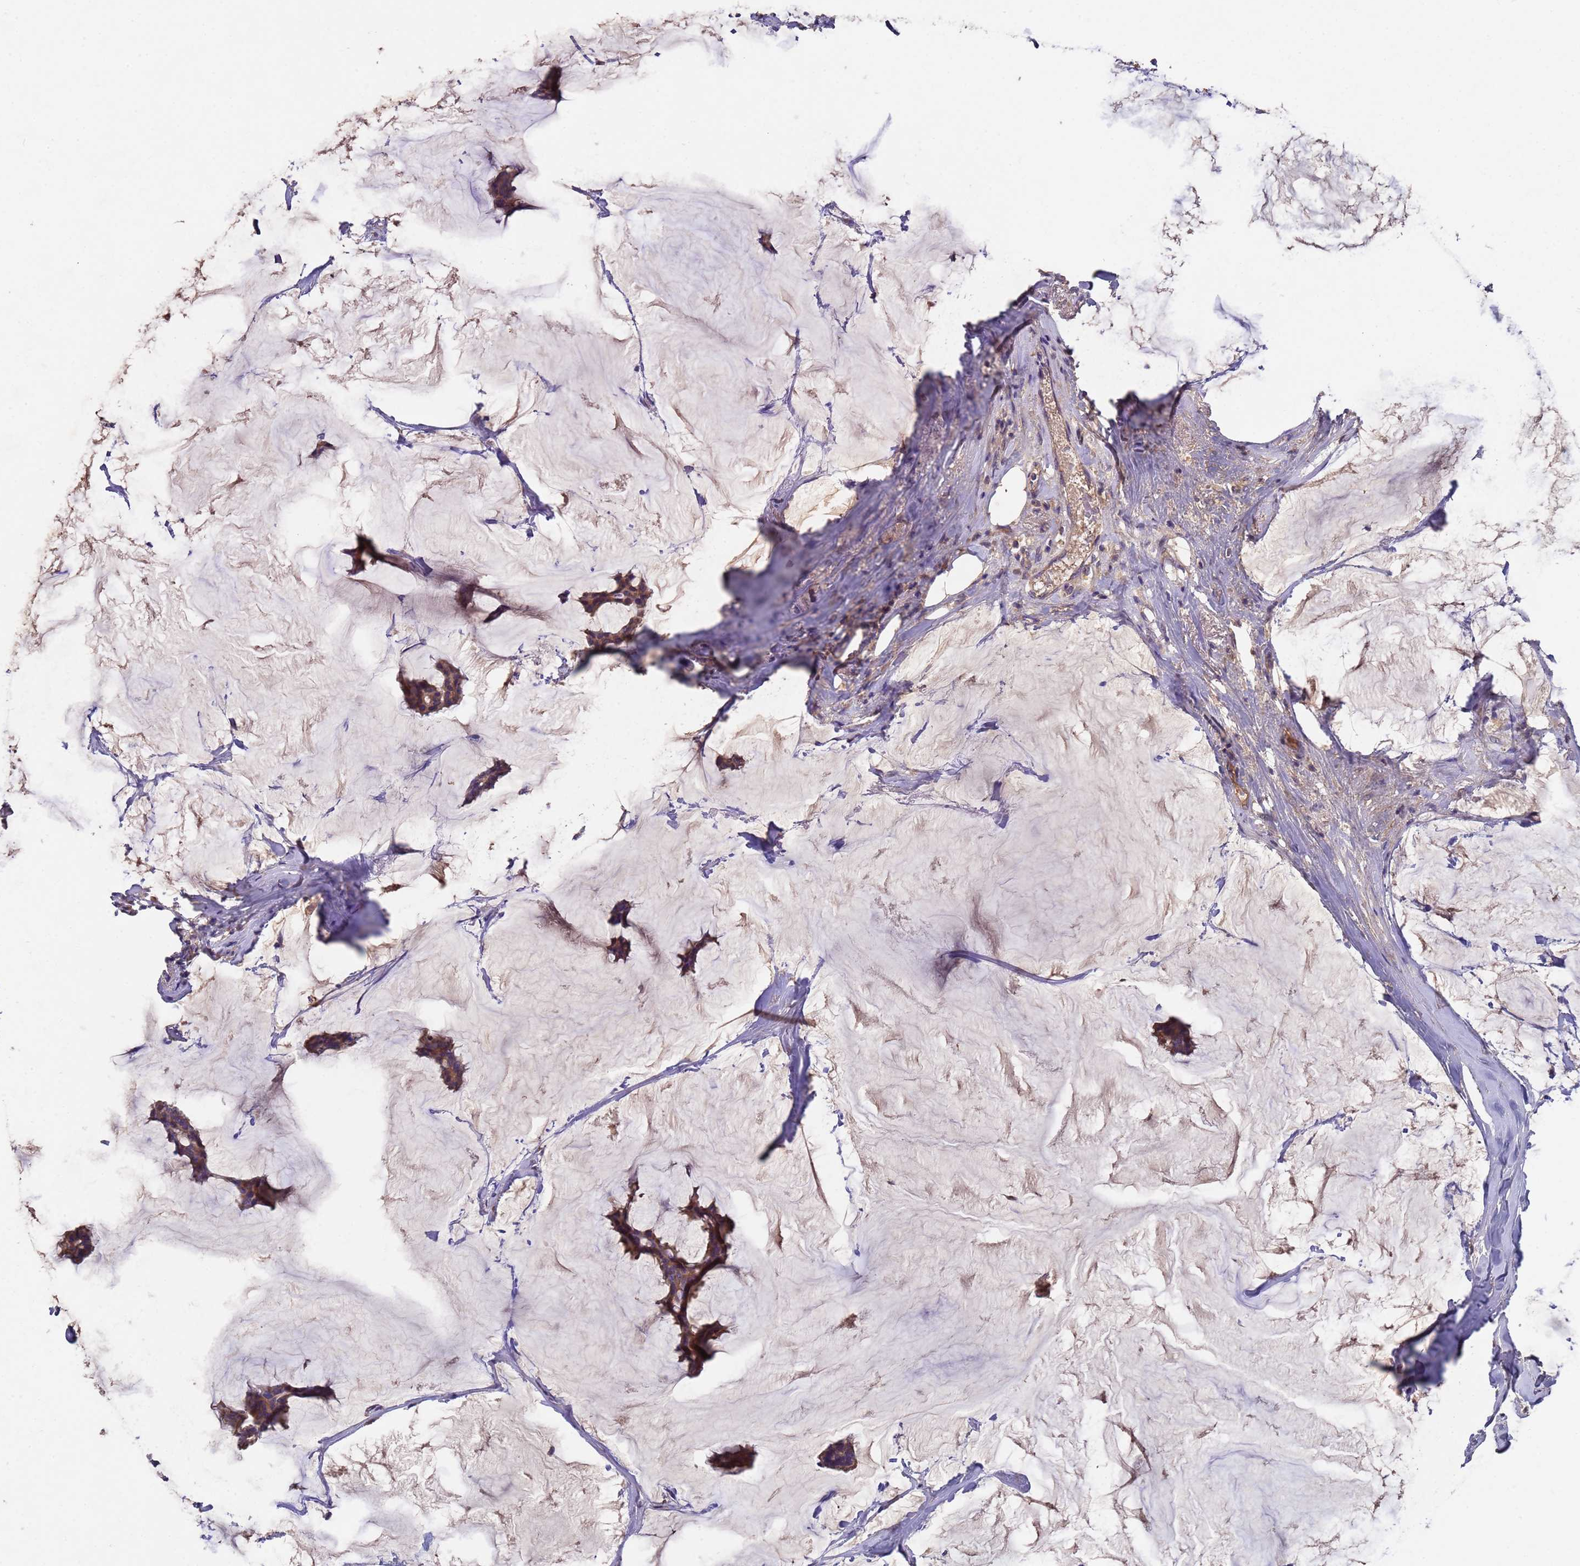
{"staining": {"intensity": "moderate", "quantity": "25%-75%", "location": "cytoplasmic/membranous"}, "tissue": "breast cancer", "cell_type": "Tumor cells", "image_type": "cancer", "snomed": [{"axis": "morphology", "description": "Duct carcinoma"}, {"axis": "topography", "description": "Breast"}], "caption": "Immunohistochemical staining of infiltrating ductal carcinoma (breast) displays medium levels of moderate cytoplasmic/membranous protein expression in approximately 25%-75% of tumor cells.", "gene": "DCAF12L2", "patient": {"sex": "female", "age": 93}}